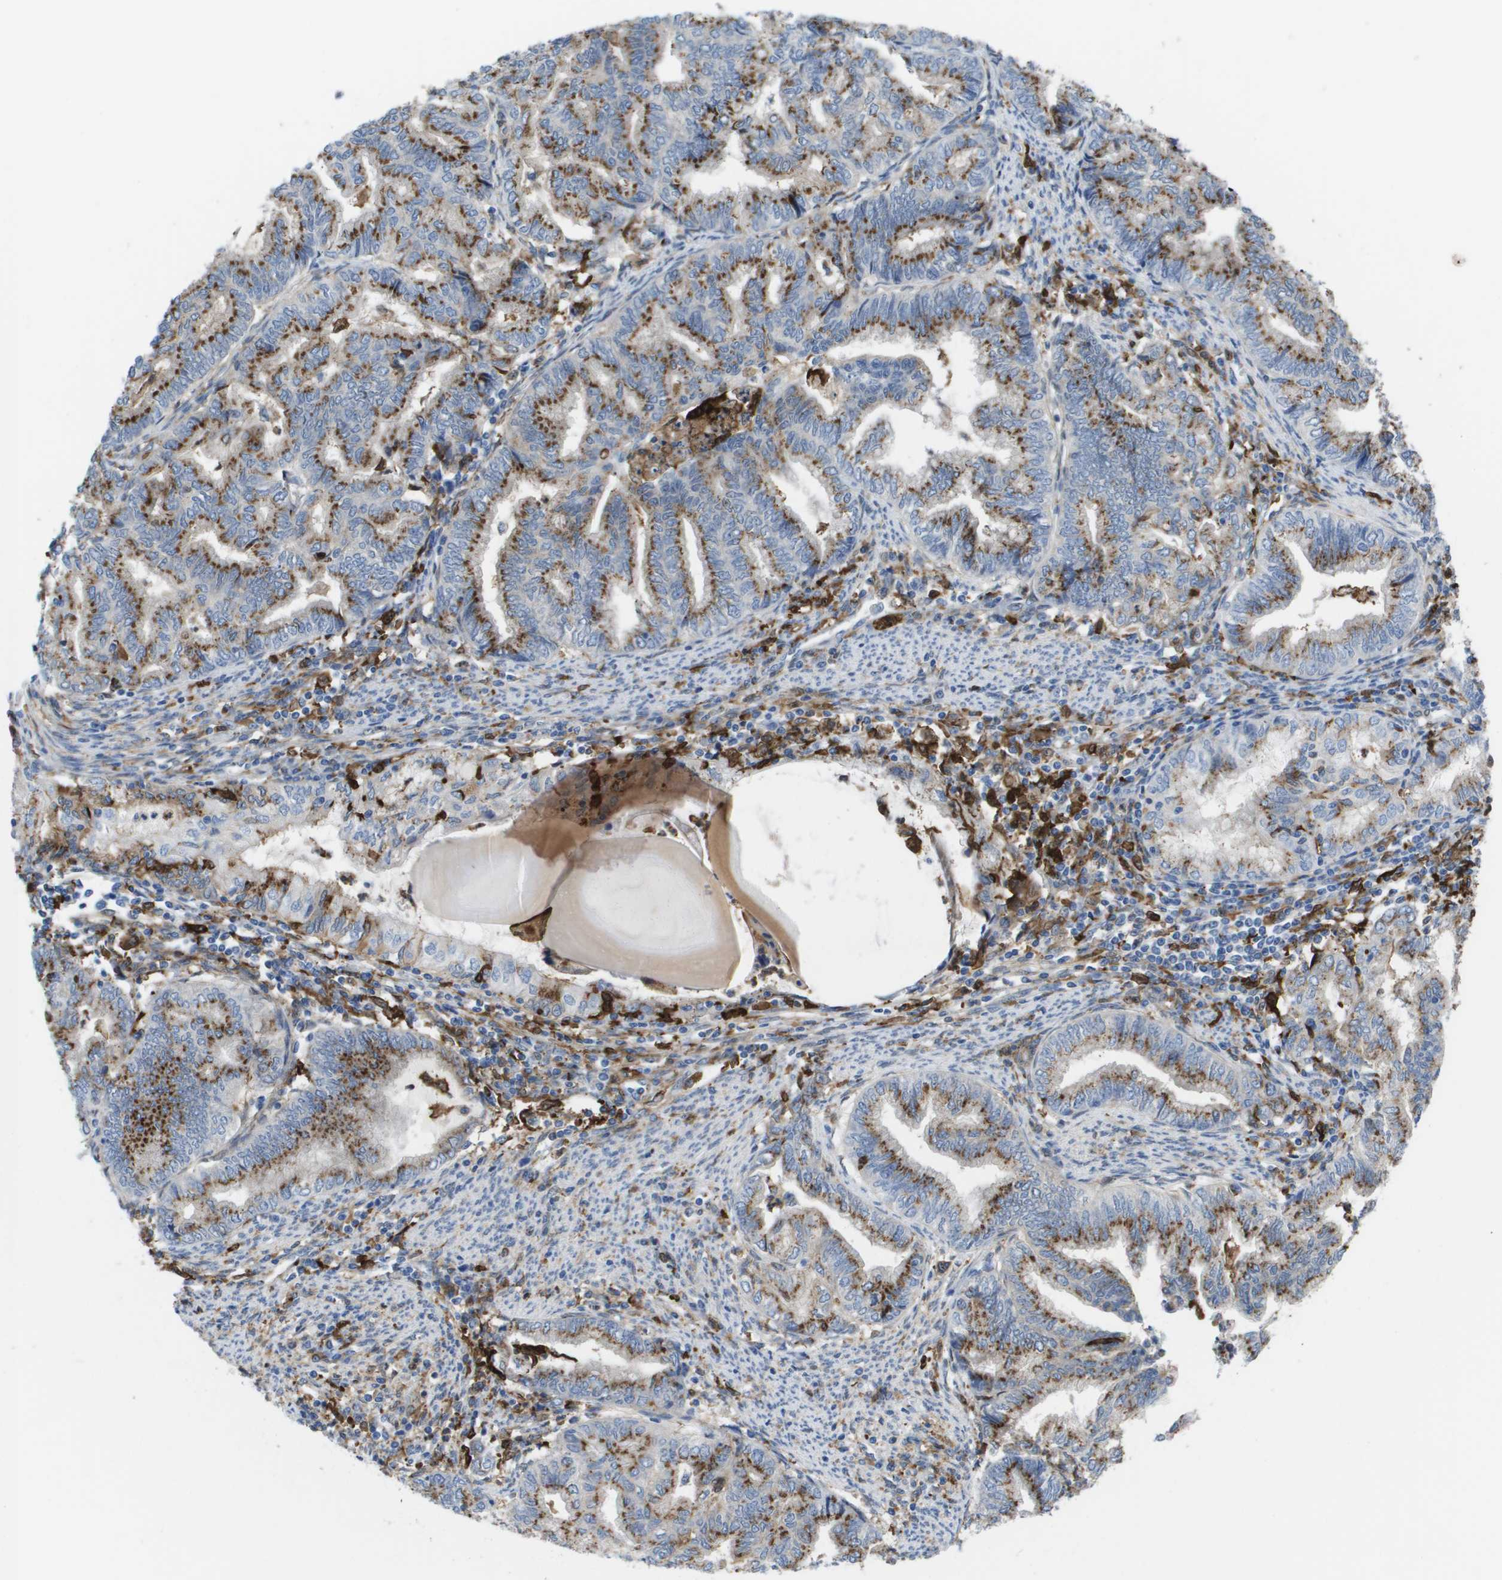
{"staining": {"intensity": "moderate", "quantity": ">75%", "location": "cytoplasmic/membranous"}, "tissue": "endometrial cancer", "cell_type": "Tumor cells", "image_type": "cancer", "snomed": [{"axis": "morphology", "description": "Adenocarcinoma, NOS"}, {"axis": "topography", "description": "Endometrium"}], "caption": "This micrograph exhibits endometrial adenocarcinoma stained with immunohistochemistry (IHC) to label a protein in brown. The cytoplasmic/membranous of tumor cells show moderate positivity for the protein. Nuclei are counter-stained blue.", "gene": "SLC37A2", "patient": {"sex": "female", "age": 79}}